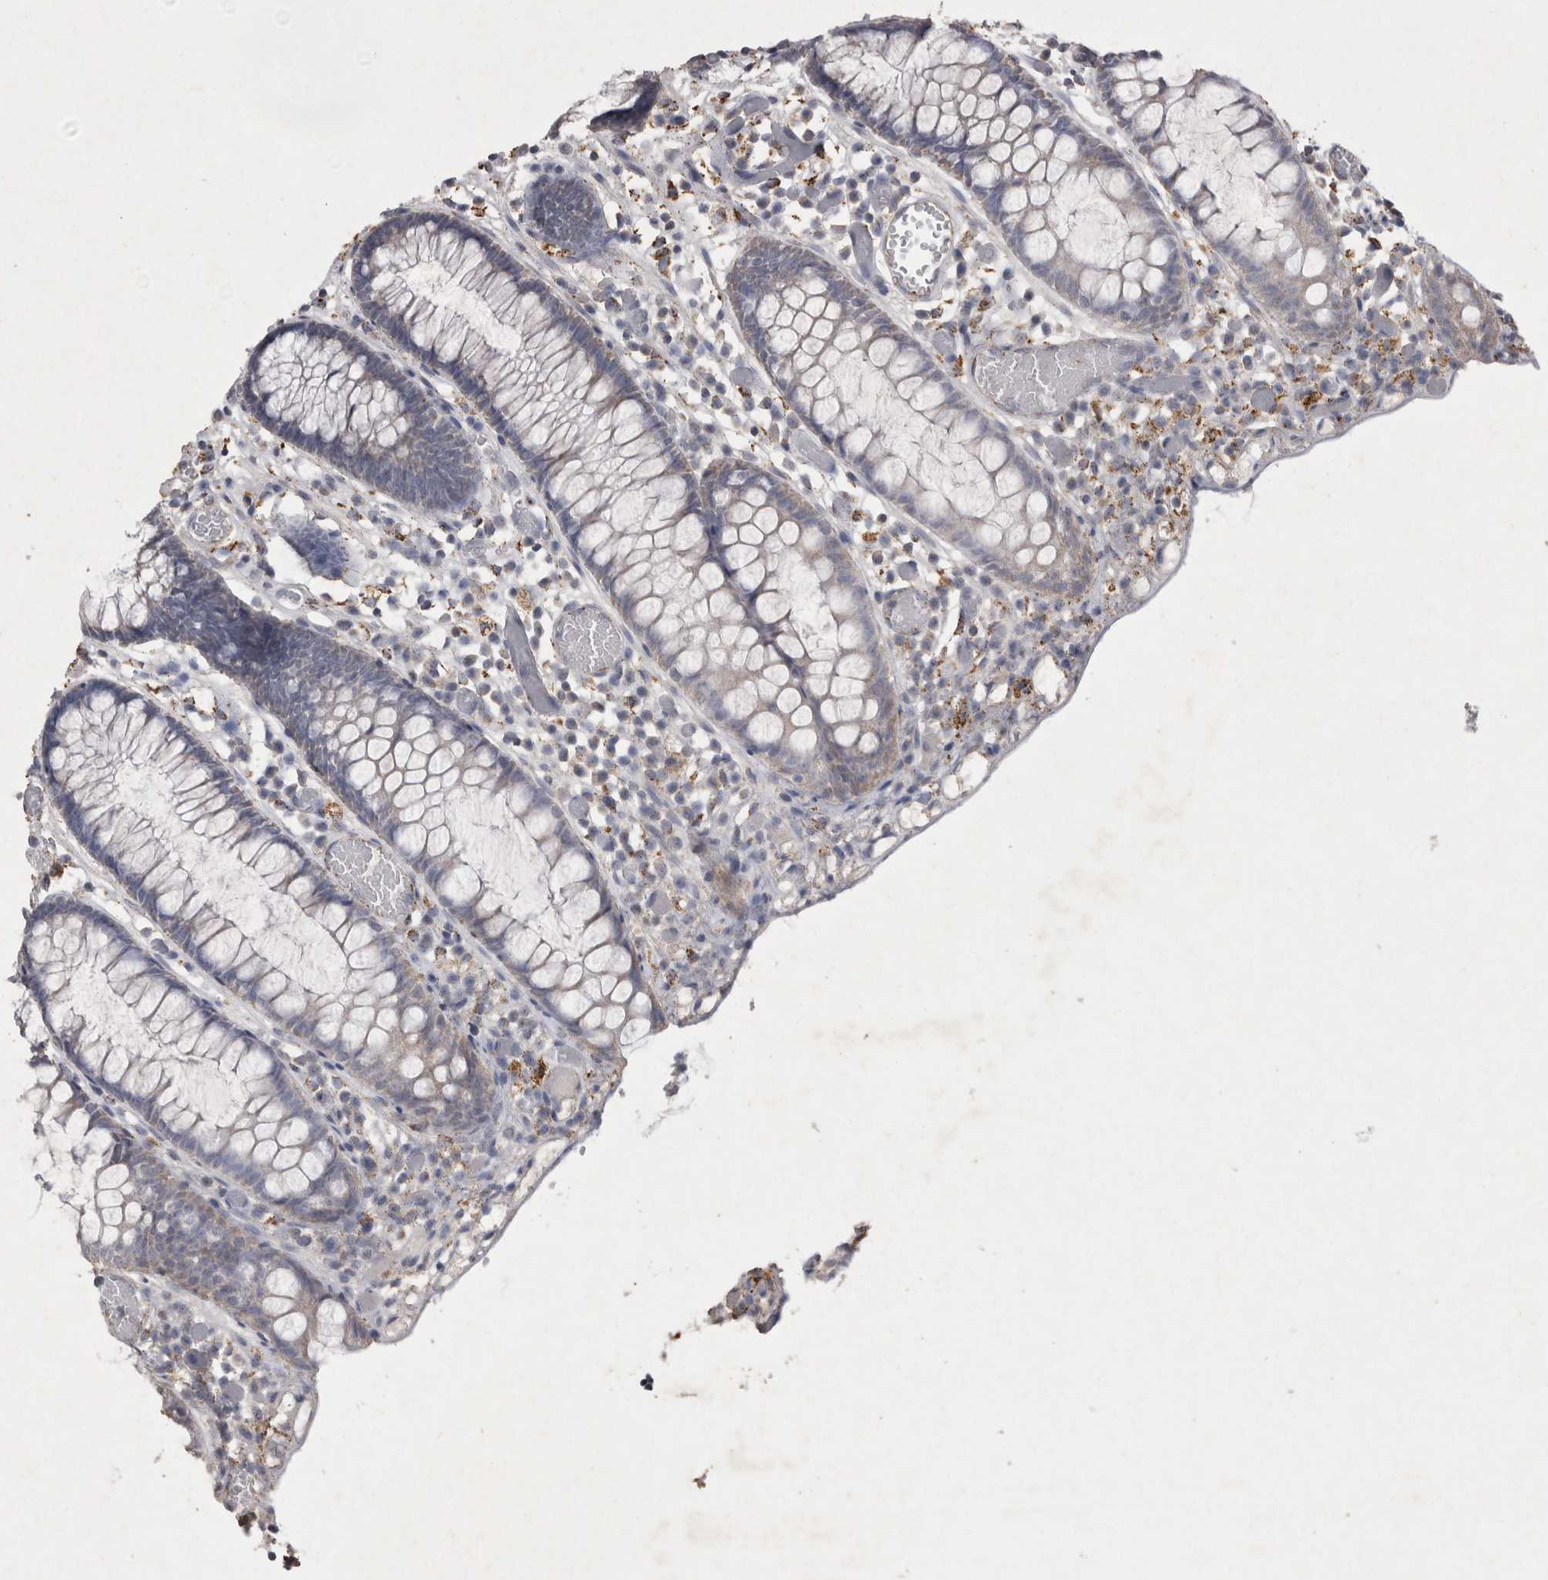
{"staining": {"intensity": "weak", "quantity": "<25%", "location": "cytoplasmic/membranous"}, "tissue": "colon", "cell_type": "Endothelial cells", "image_type": "normal", "snomed": [{"axis": "morphology", "description": "Normal tissue, NOS"}, {"axis": "topography", "description": "Colon"}], "caption": "IHC of unremarkable colon demonstrates no positivity in endothelial cells.", "gene": "DKK3", "patient": {"sex": "male", "age": 14}}